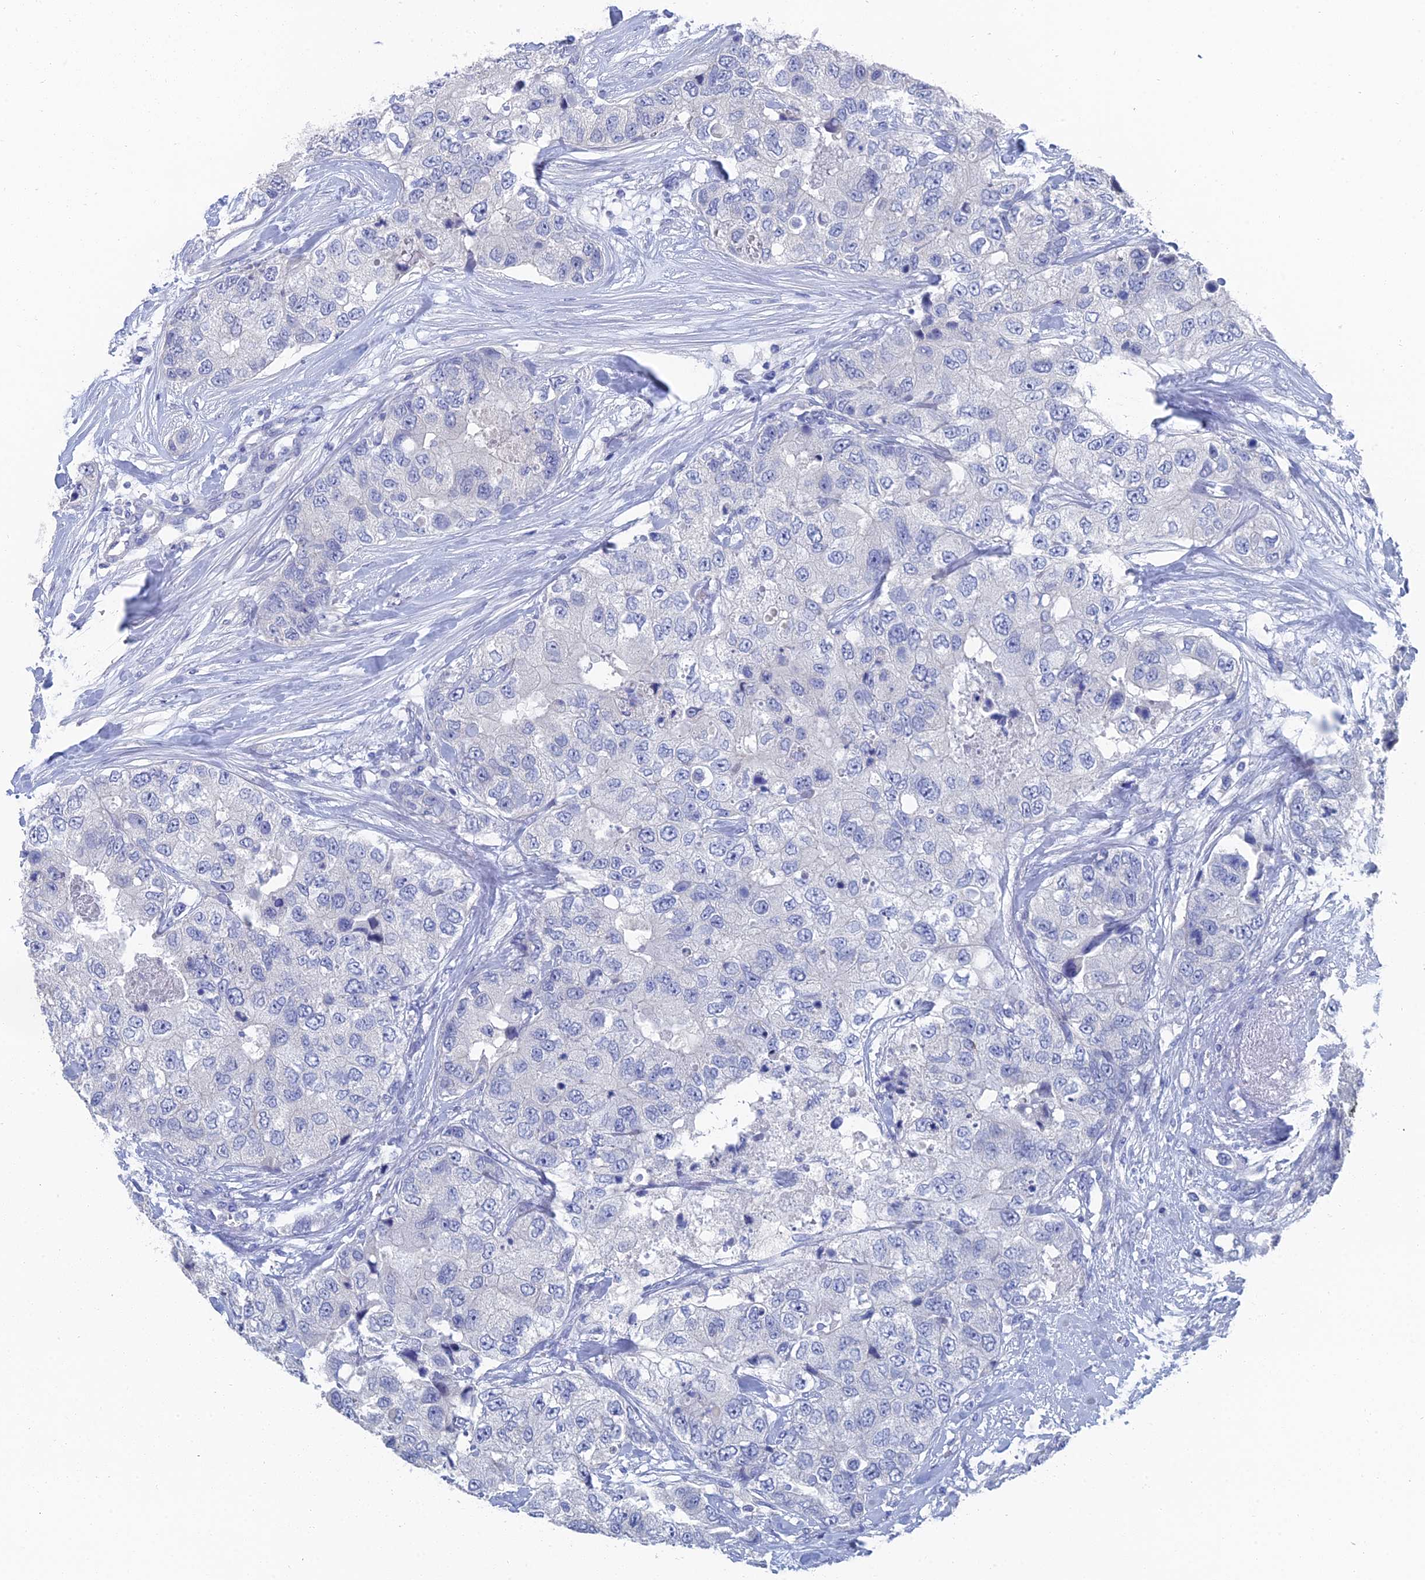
{"staining": {"intensity": "negative", "quantity": "none", "location": "none"}, "tissue": "breast cancer", "cell_type": "Tumor cells", "image_type": "cancer", "snomed": [{"axis": "morphology", "description": "Duct carcinoma"}, {"axis": "topography", "description": "Breast"}], "caption": "IHC micrograph of neoplastic tissue: breast intraductal carcinoma stained with DAB shows no significant protein positivity in tumor cells.", "gene": "GFAP", "patient": {"sex": "female", "age": 62}}